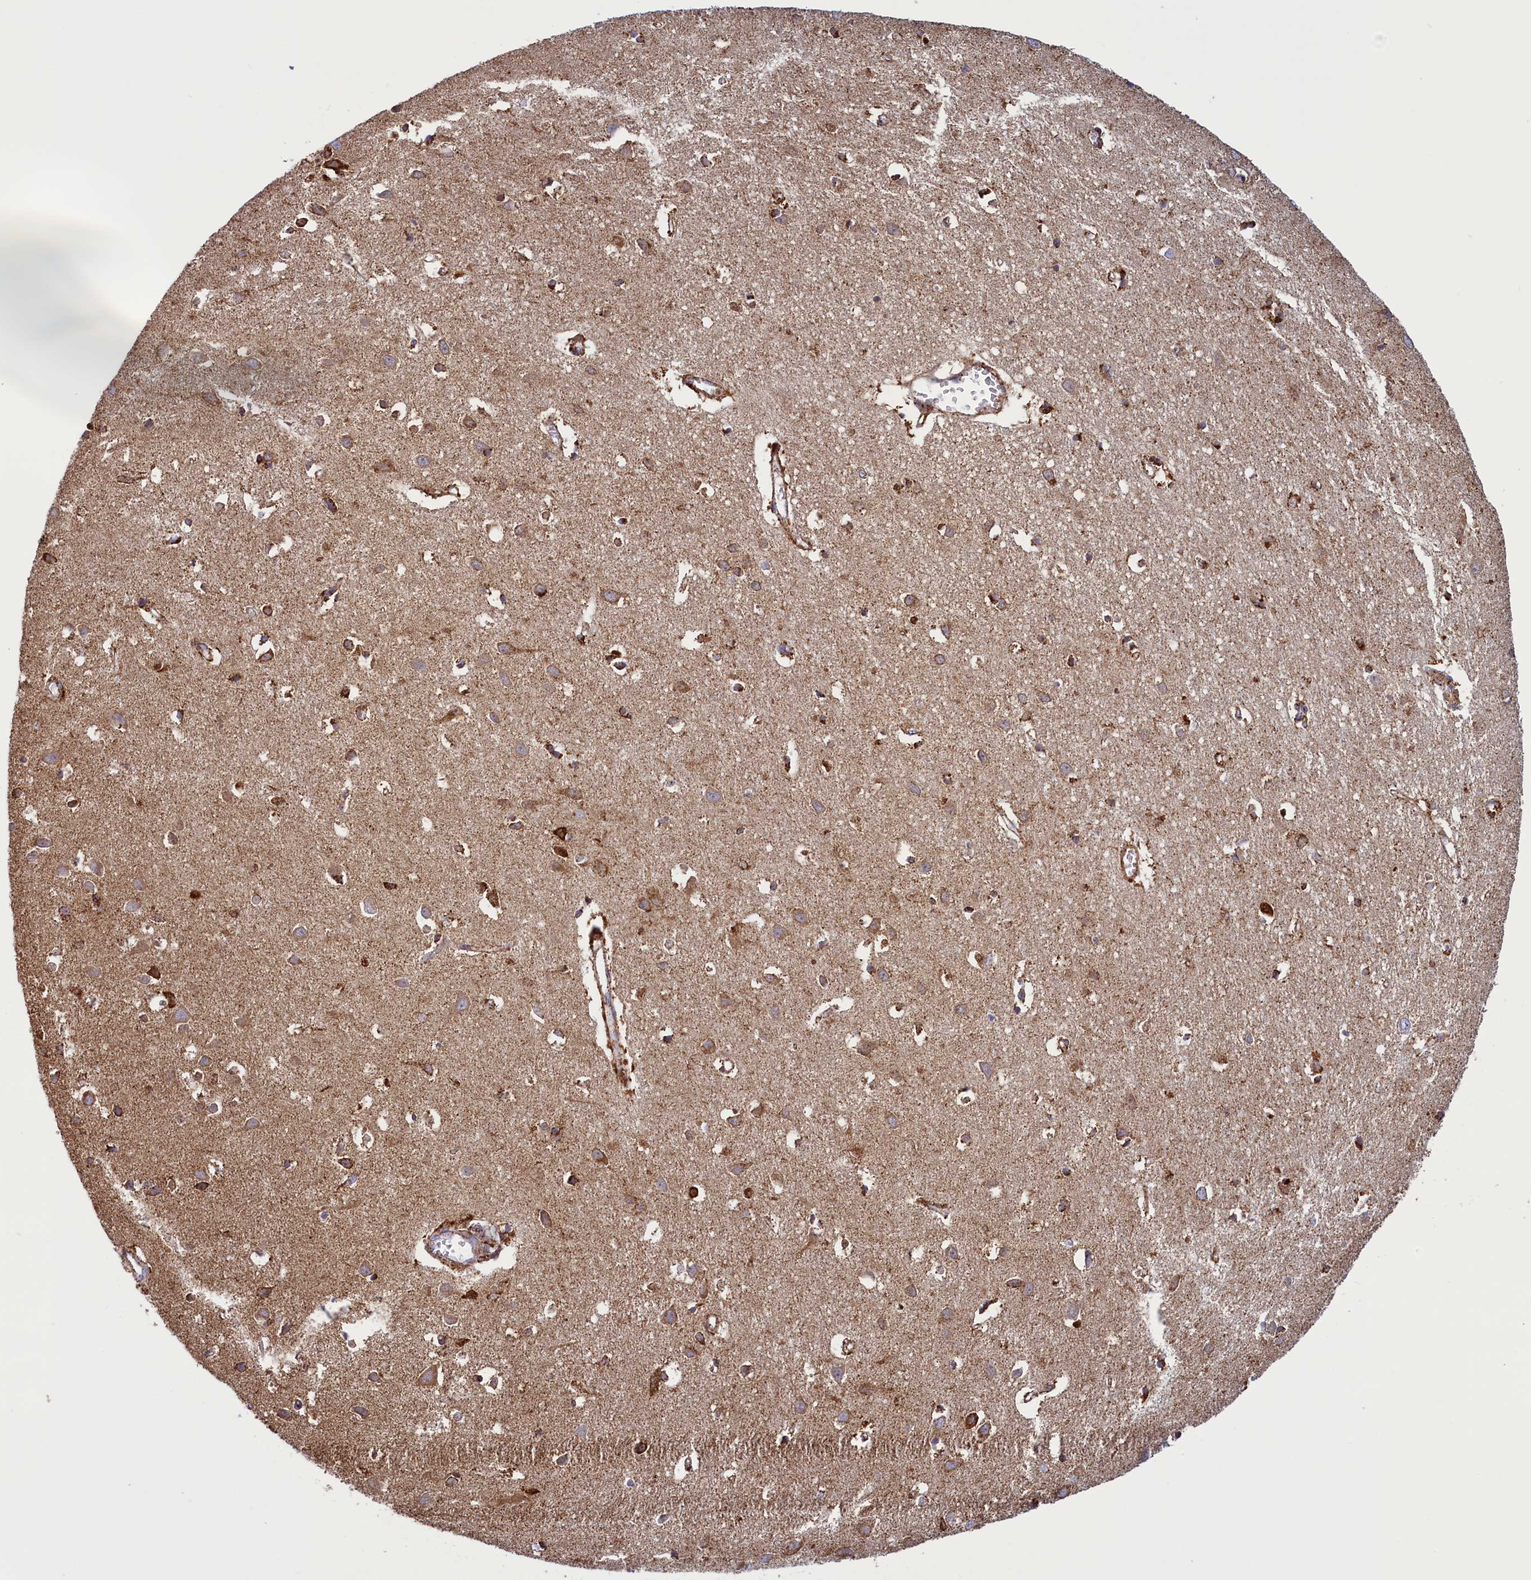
{"staining": {"intensity": "moderate", "quantity": "25%-75%", "location": "cytoplasmic/membranous"}, "tissue": "cerebral cortex", "cell_type": "Endothelial cells", "image_type": "normal", "snomed": [{"axis": "morphology", "description": "Normal tissue, NOS"}, {"axis": "topography", "description": "Cerebral cortex"}], "caption": "The histopathology image displays immunohistochemical staining of benign cerebral cortex. There is moderate cytoplasmic/membranous staining is seen in approximately 25%-75% of endothelial cells.", "gene": "ISOC2", "patient": {"sex": "female", "age": 64}}